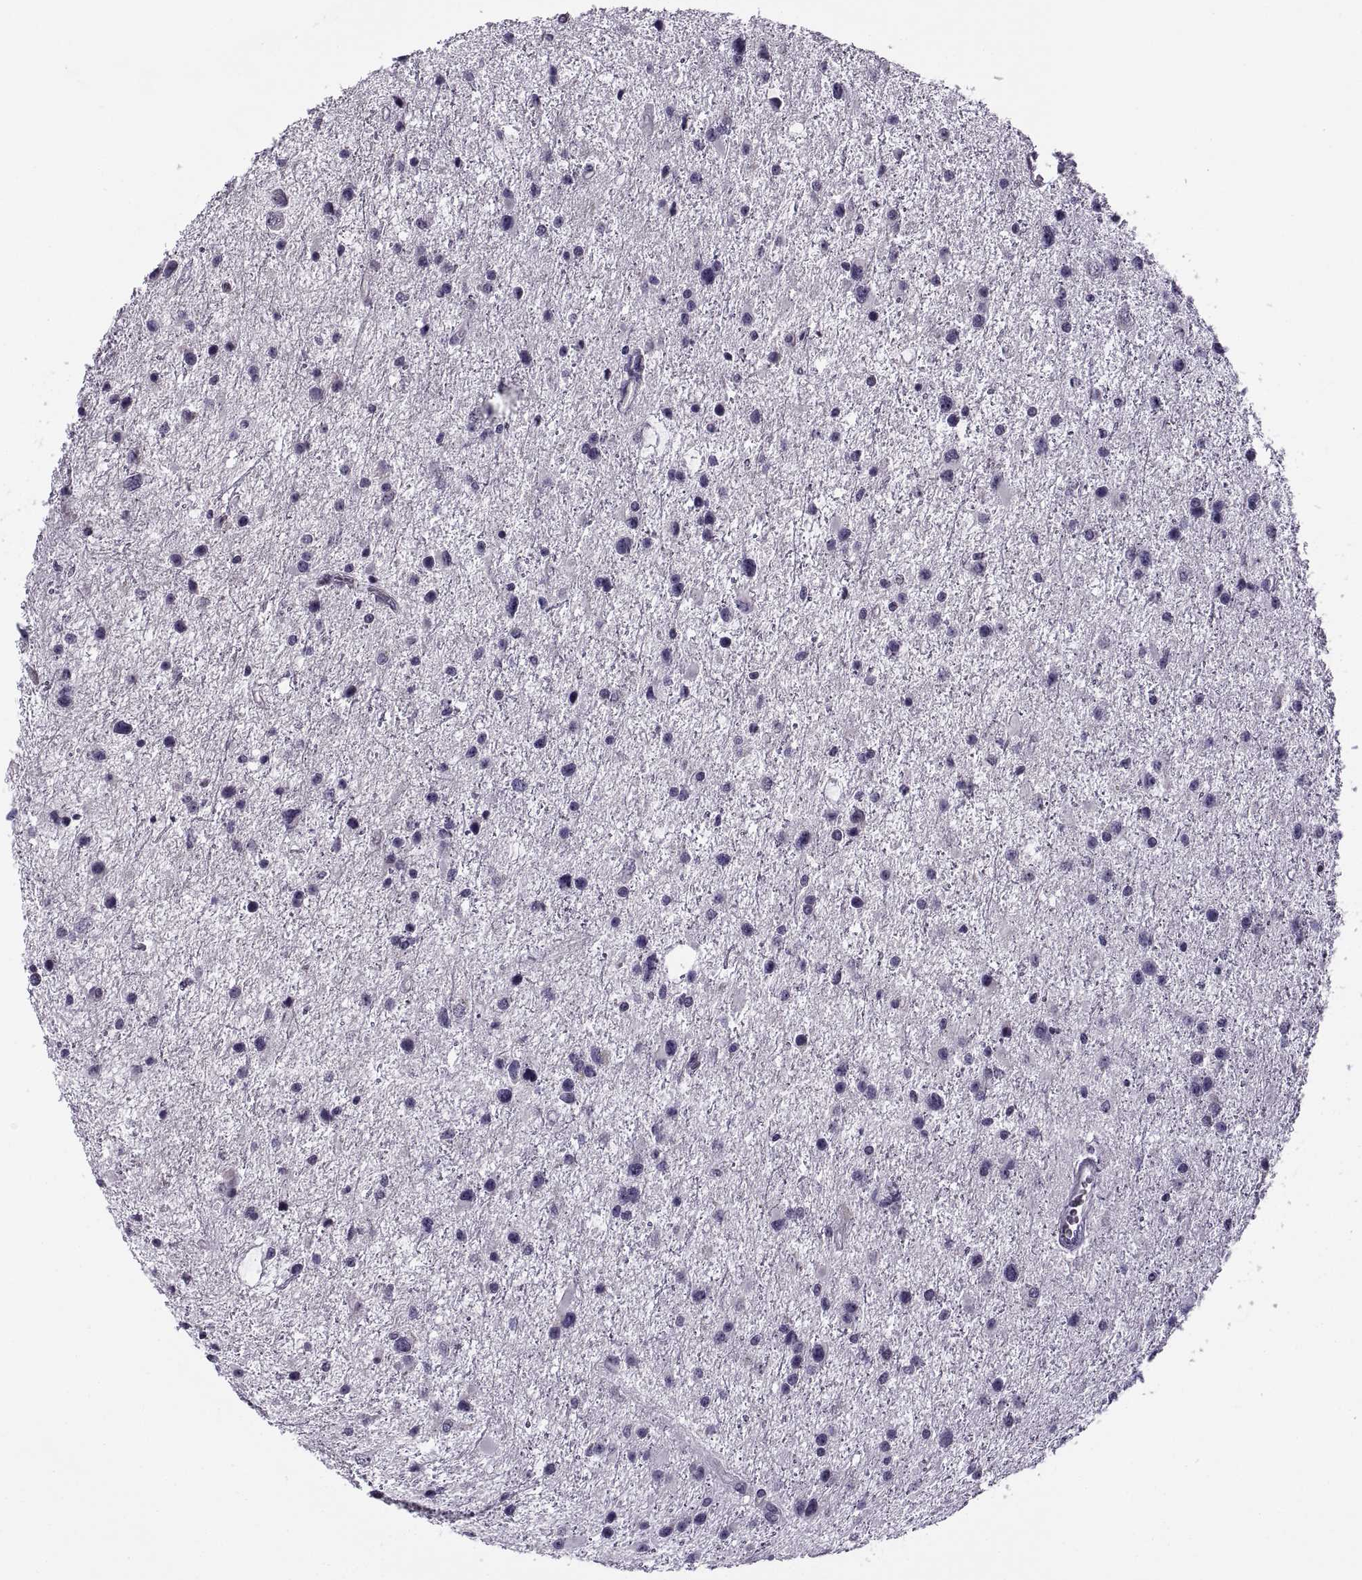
{"staining": {"intensity": "negative", "quantity": "none", "location": "none"}, "tissue": "glioma", "cell_type": "Tumor cells", "image_type": "cancer", "snomed": [{"axis": "morphology", "description": "Glioma, malignant, Low grade"}, {"axis": "topography", "description": "Brain"}], "caption": "Tumor cells show no significant expression in malignant glioma (low-grade). (DAB (3,3'-diaminobenzidine) immunohistochemistry (IHC) visualized using brightfield microscopy, high magnification).", "gene": "MAGEB1", "patient": {"sex": "female", "age": 32}}